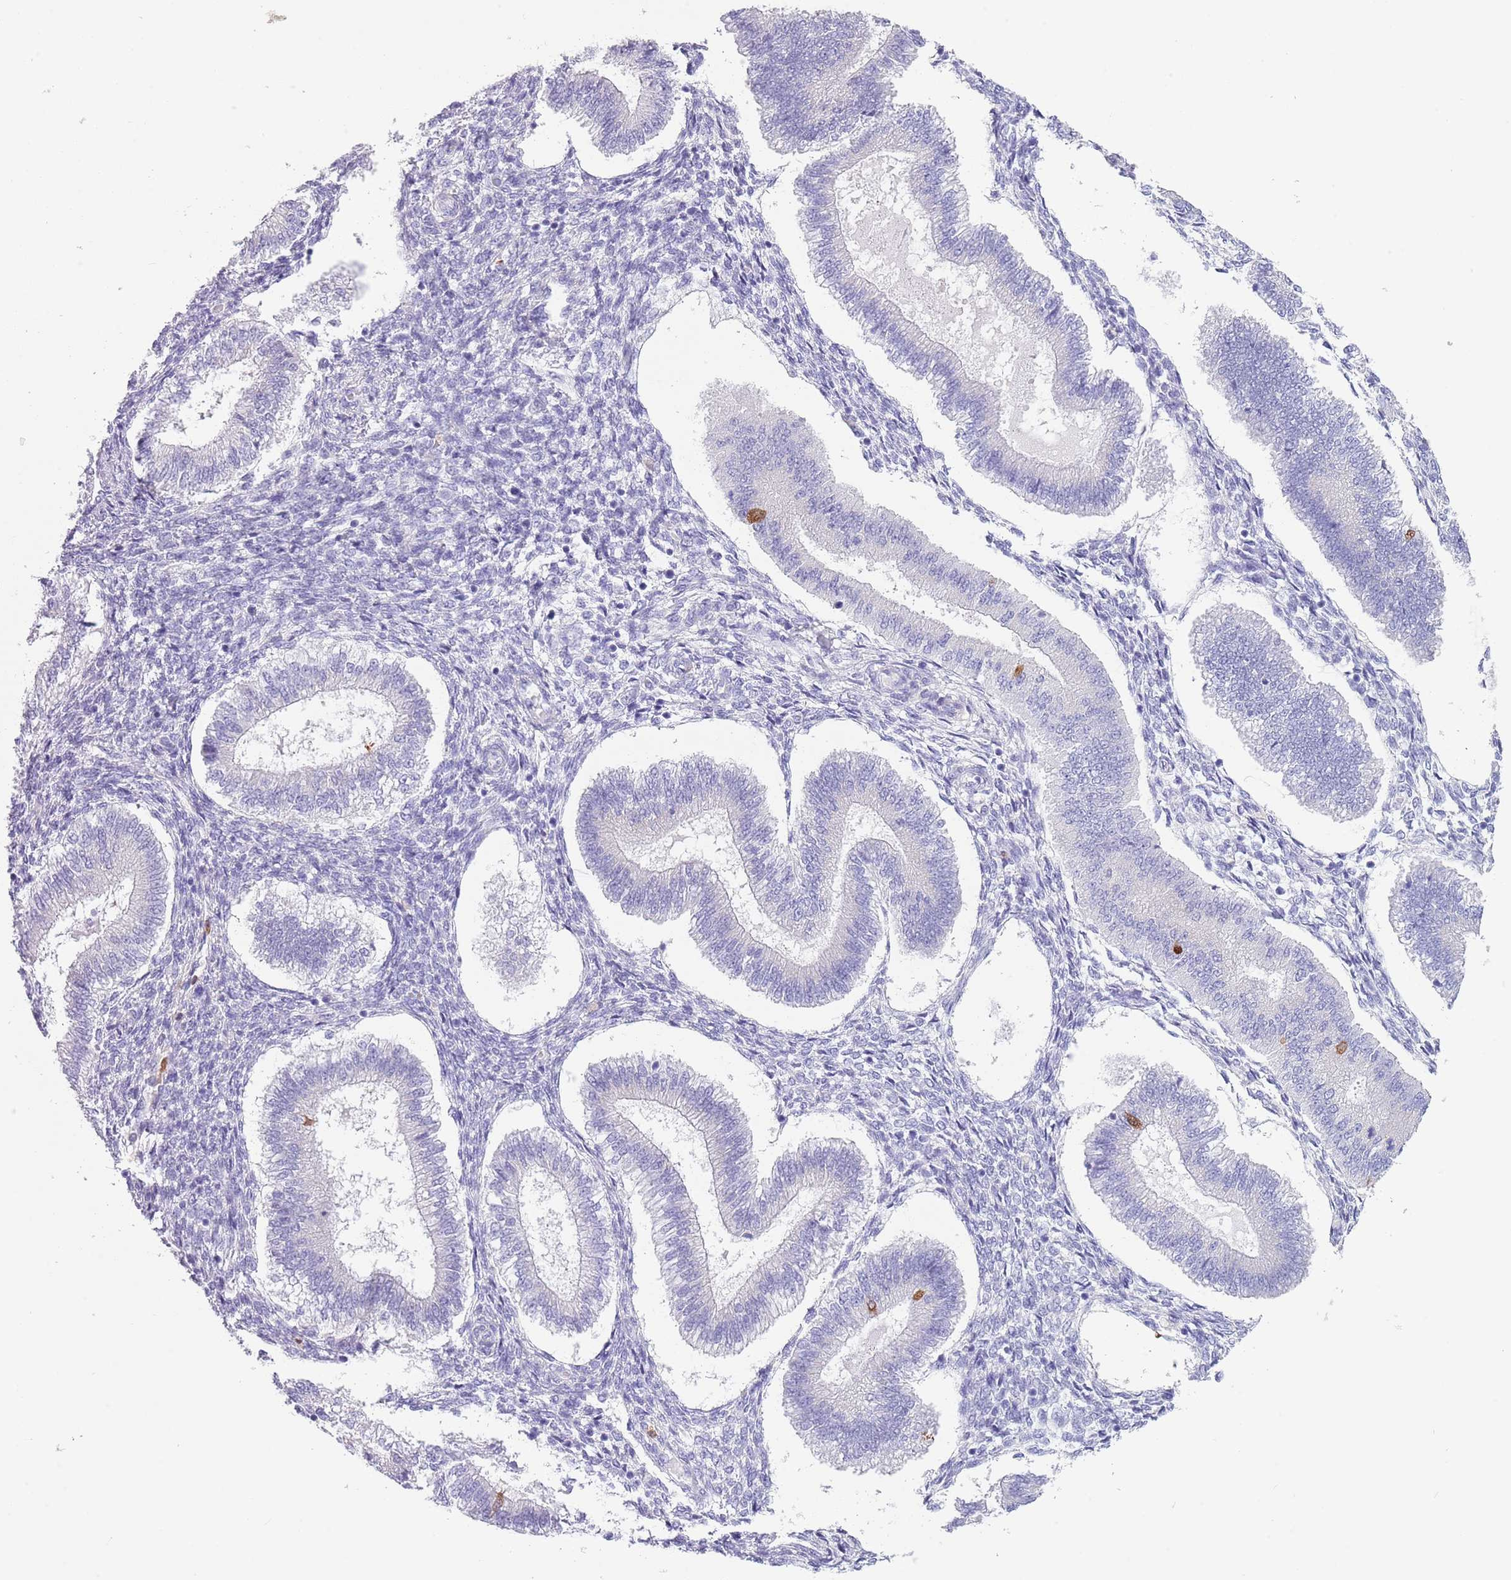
{"staining": {"intensity": "negative", "quantity": "none", "location": "none"}, "tissue": "endometrium", "cell_type": "Cells in endometrial stroma", "image_type": "normal", "snomed": [{"axis": "morphology", "description": "Normal tissue, NOS"}, {"axis": "topography", "description": "Endometrium"}], "caption": "Human endometrium stained for a protein using immunohistochemistry (IHC) reveals no positivity in cells in endometrial stroma.", "gene": "ZFP2", "patient": {"sex": "female", "age": 25}}